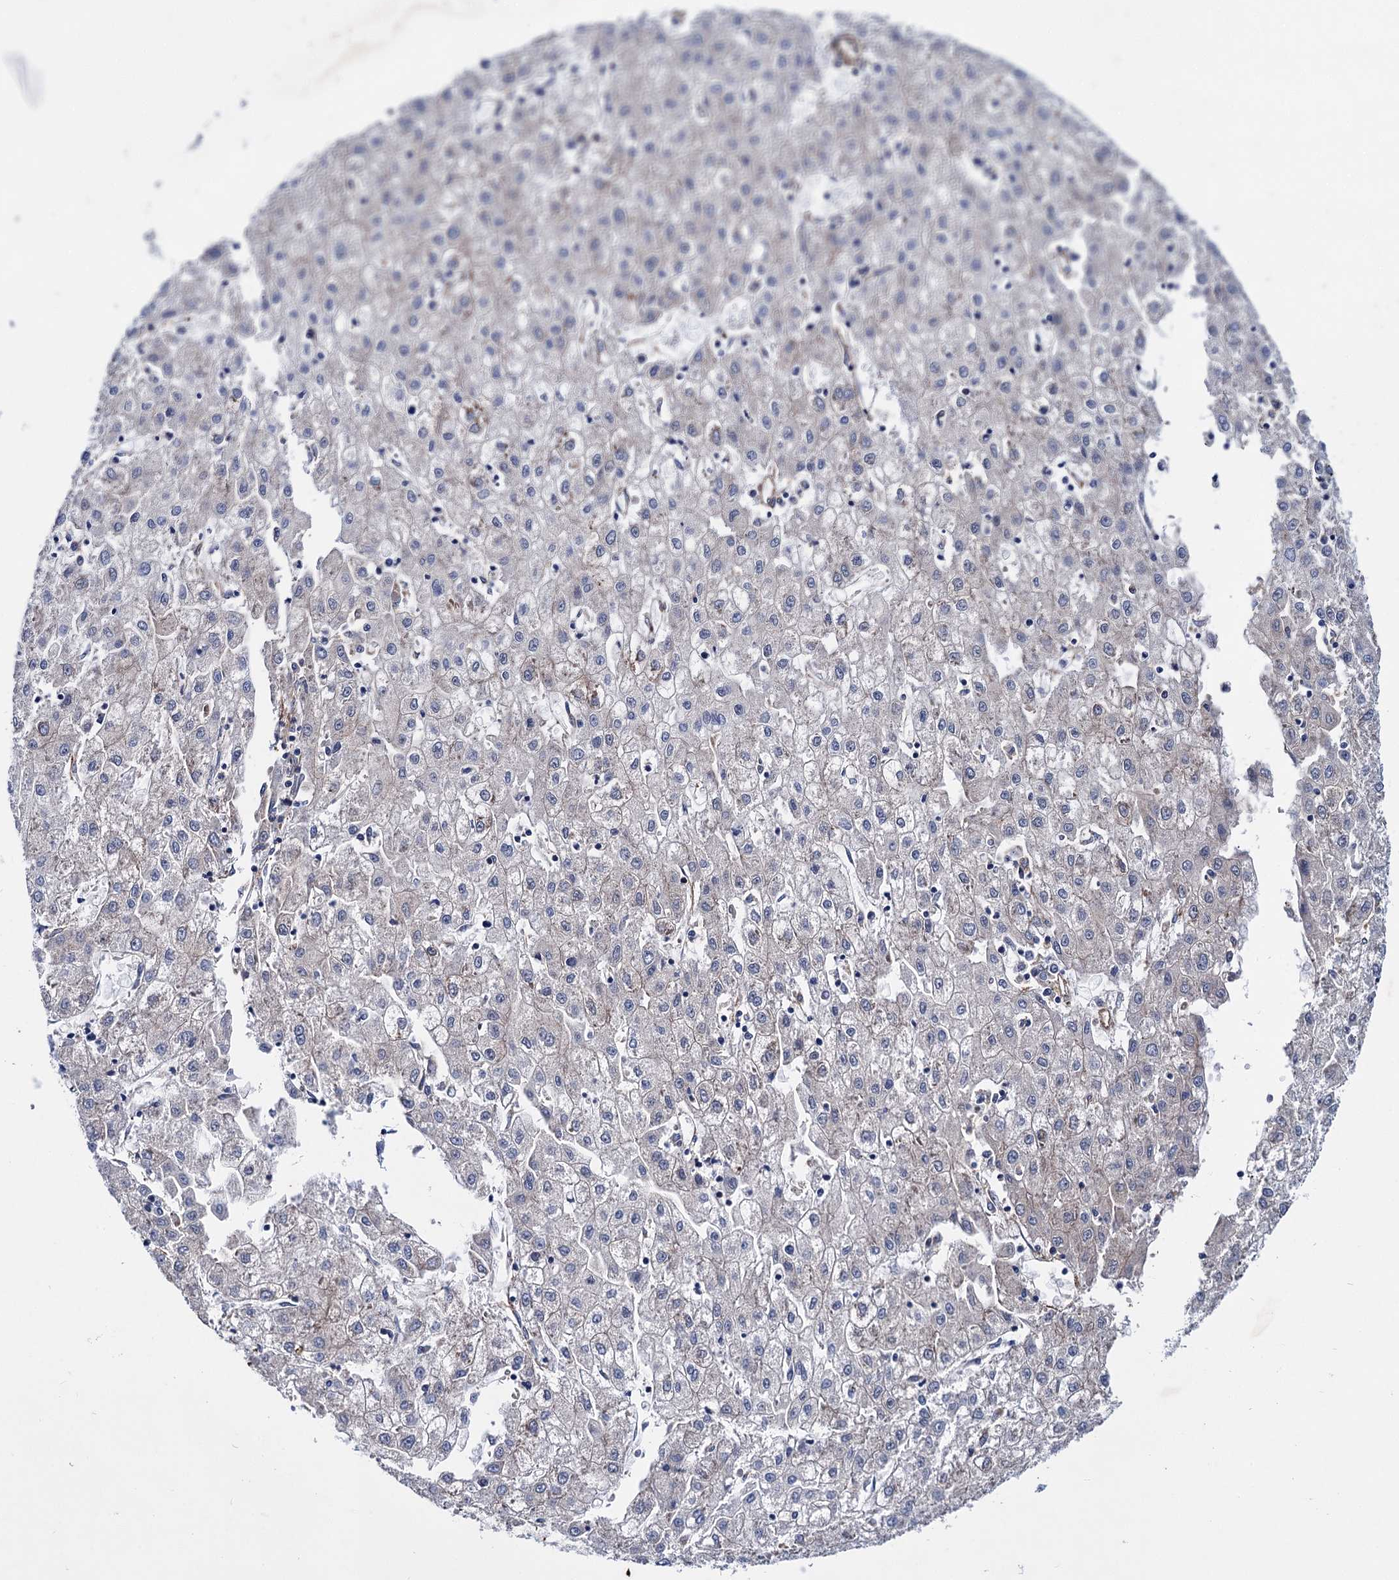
{"staining": {"intensity": "negative", "quantity": "none", "location": "none"}, "tissue": "liver cancer", "cell_type": "Tumor cells", "image_type": "cancer", "snomed": [{"axis": "morphology", "description": "Carcinoma, Hepatocellular, NOS"}, {"axis": "topography", "description": "Liver"}], "caption": "This is an immunohistochemistry (IHC) image of human hepatocellular carcinoma (liver). There is no expression in tumor cells.", "gene": "TRIM55", "patient": {"sex": "male", "age": 72}}